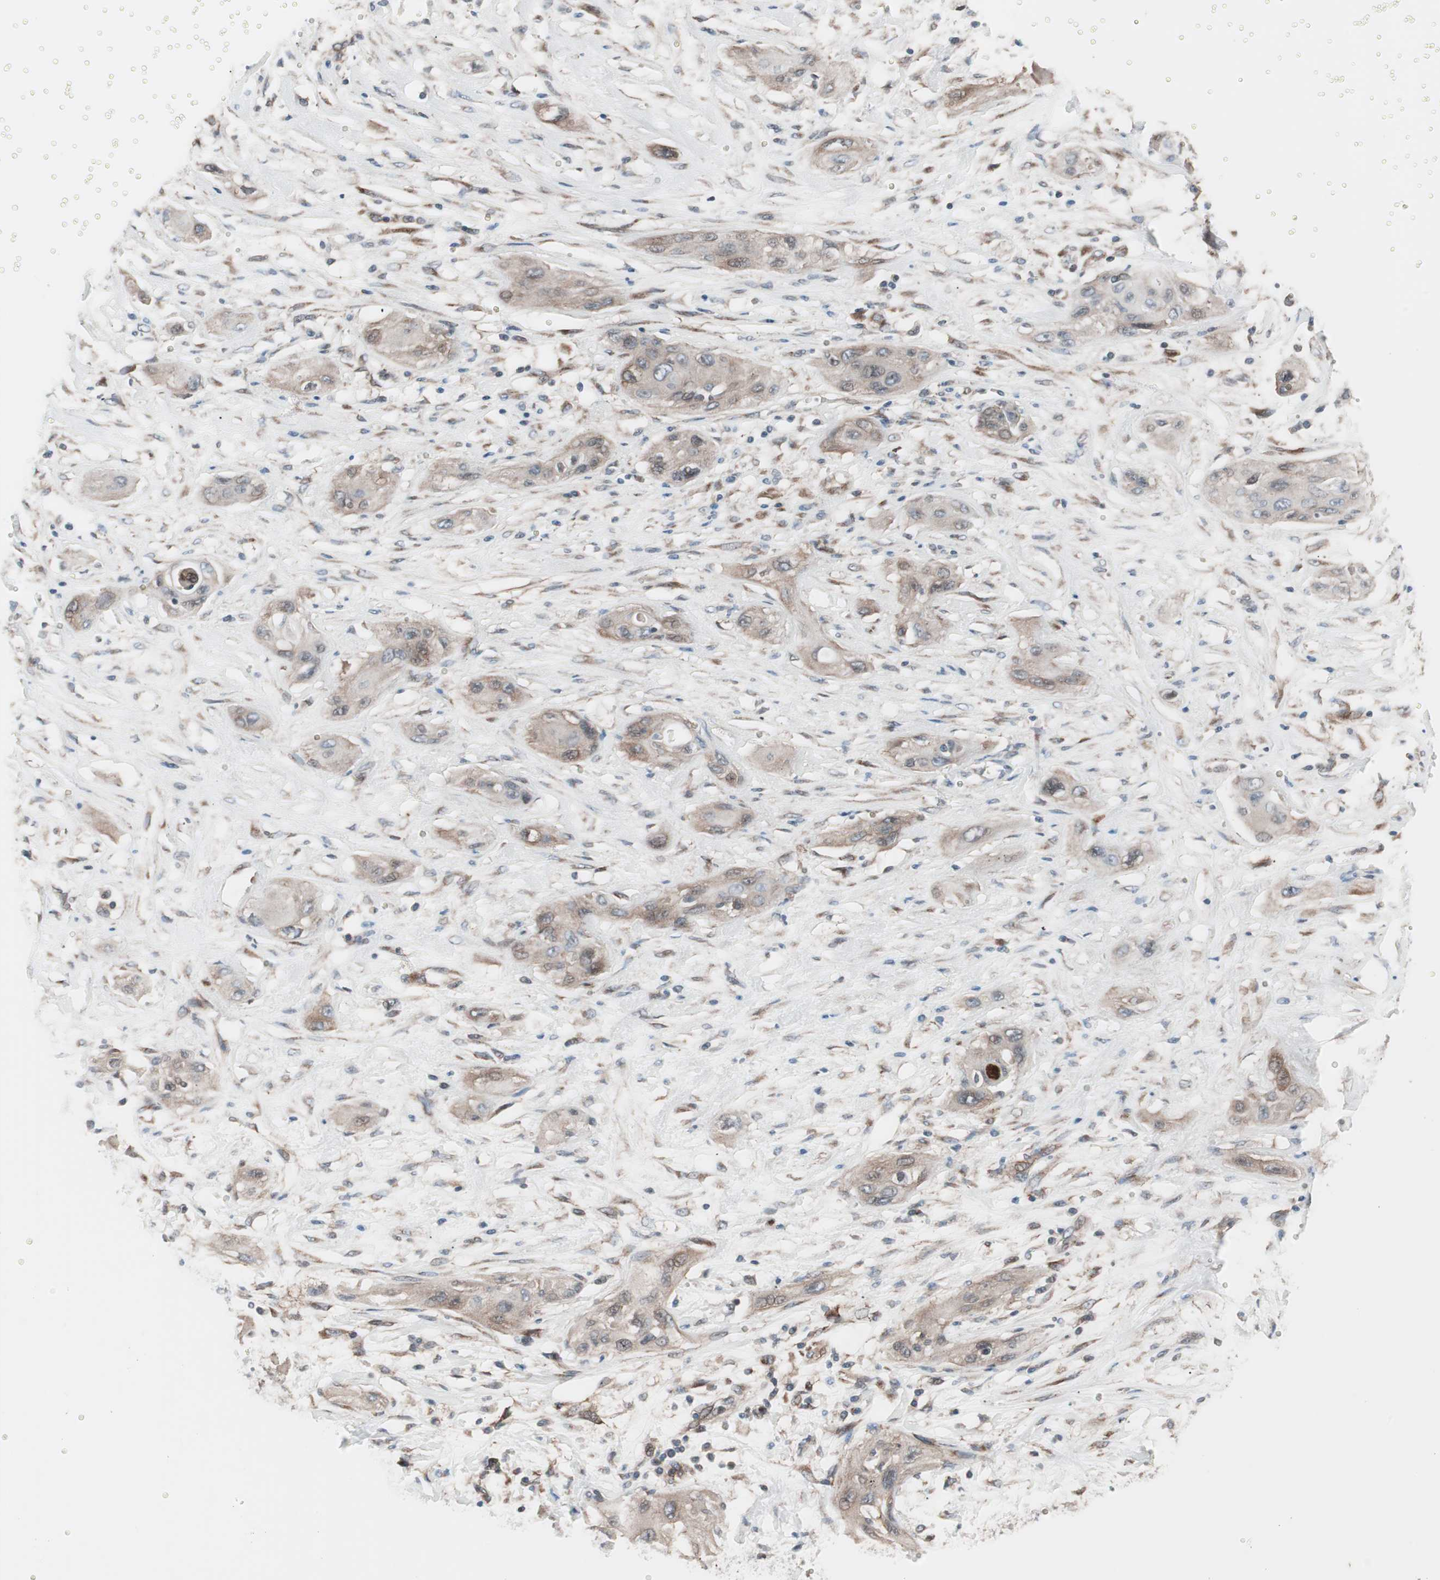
{"staining": {"intensity": "moderate", "quantity": ">75%", "location": "cytoplasmic/membranous"}, "tissue": "lung cancer", "cell_type": "Tumor cells", "image_type": "cancer", "snomed": [{"axis": "morphology", "description": "Squamous cell carcinoma, NOS"}, {"axis": "topography", "description": "Lung"}], "caption": "A brown stain shows moderate cytoplasmic/membranous positivity of a protein in lung cancer (squamous cell carcinoma) tumor cells.", "gene": "SEC31A", "patient": {"sex": "female", "age": 47}}